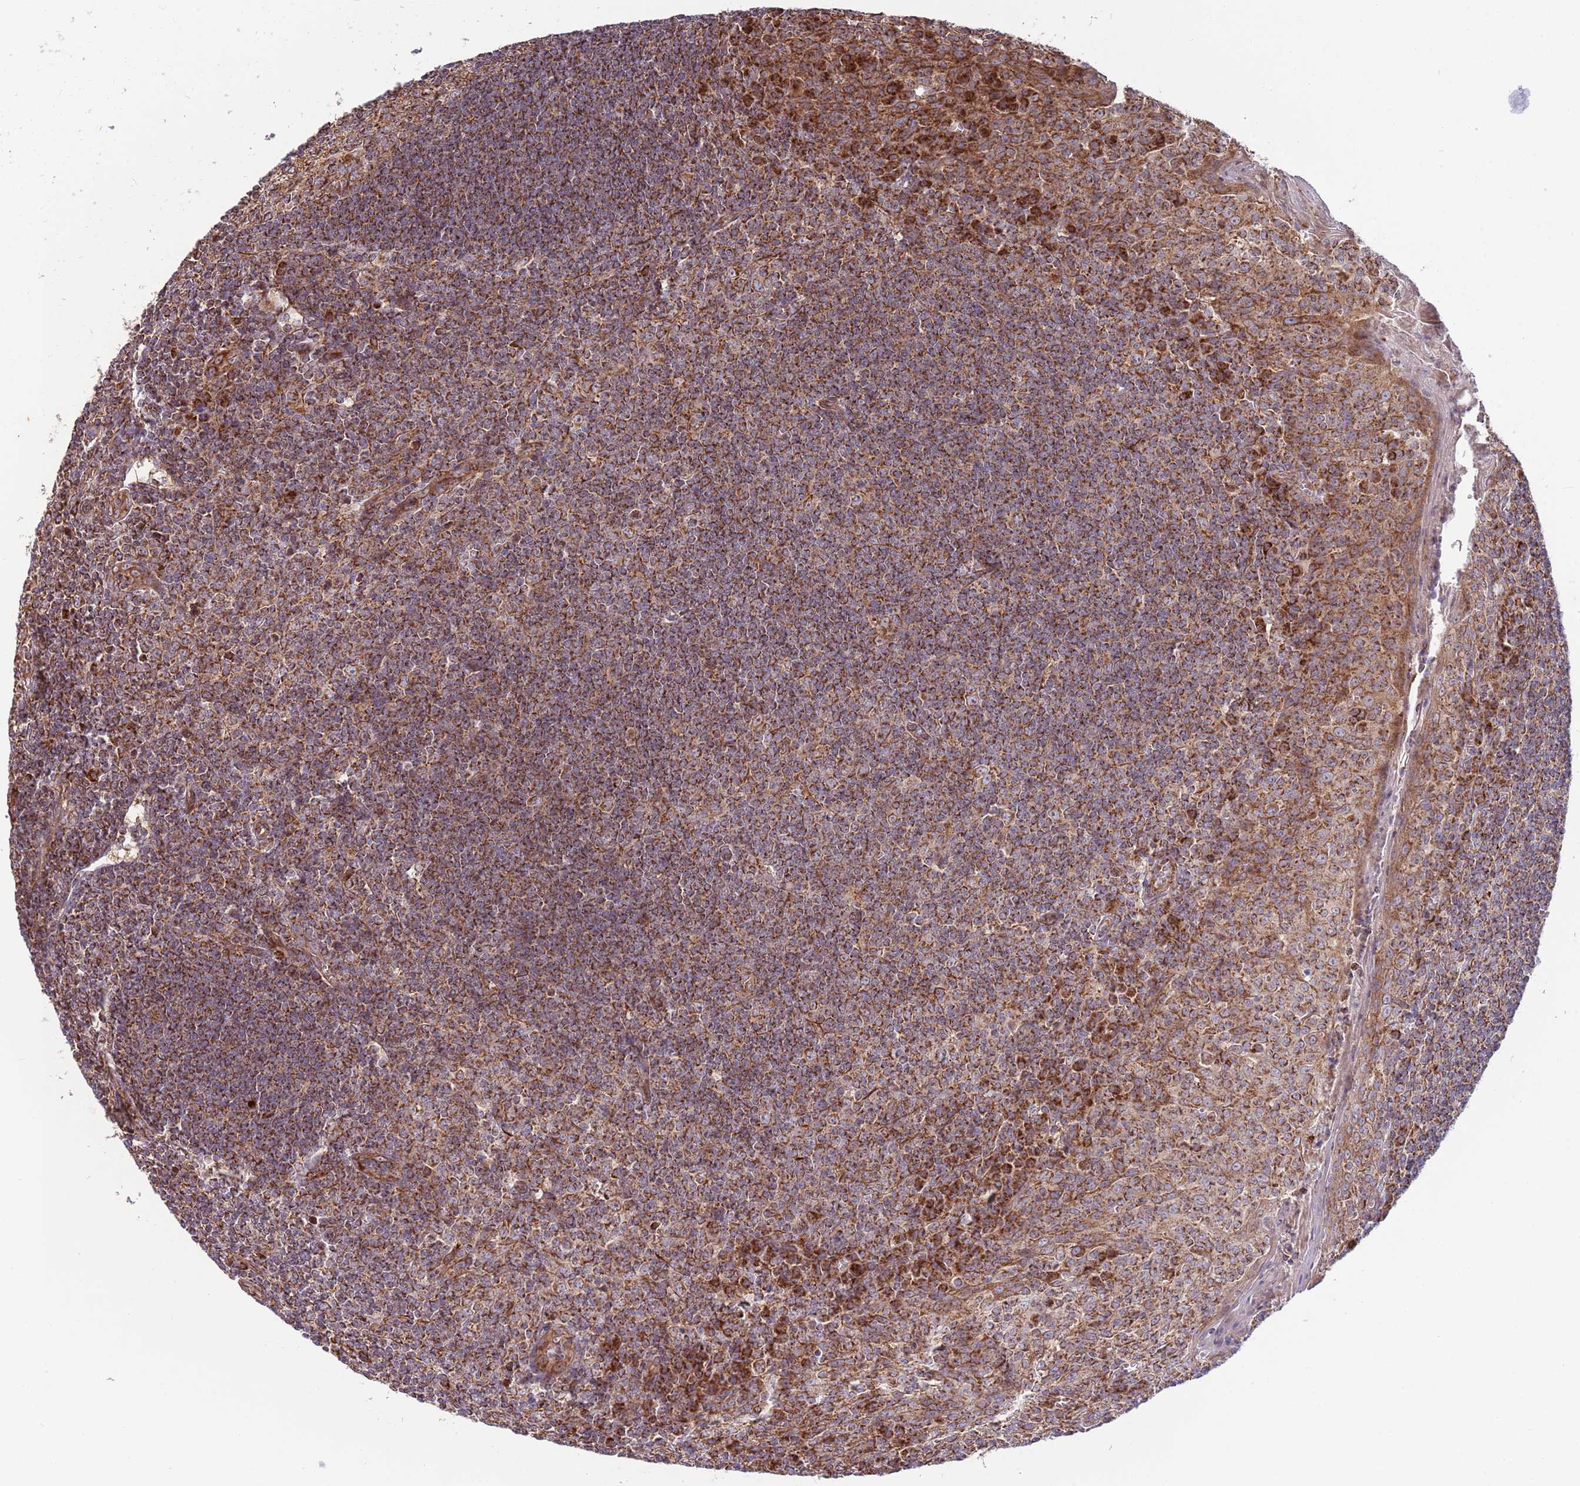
{"staining": {"intensity": "strong", "quantity": ">75%", "location": "cytoplasmic/membranous"}, "tissue": "tonsil", "cell_type": "Germinal center cells", "image_type": "normal", "snomed": [{"axis": "morphology", "description": "Normal tissue, NOS"}, {"axis": "topography", "description": "Tonsil"}], "caption": "The immunohistochemical stain shows strong cytoplasmic/membranous positivity in germinal center cells of benign tonsil. The staining was performed using DAB to visualize the protein expression in brown, while the nuclei were stained in blue with hematoxylin (Magnification: 20x).", "gene": "ATP5PD", "patient": {"sex": "male", "age": 27}}